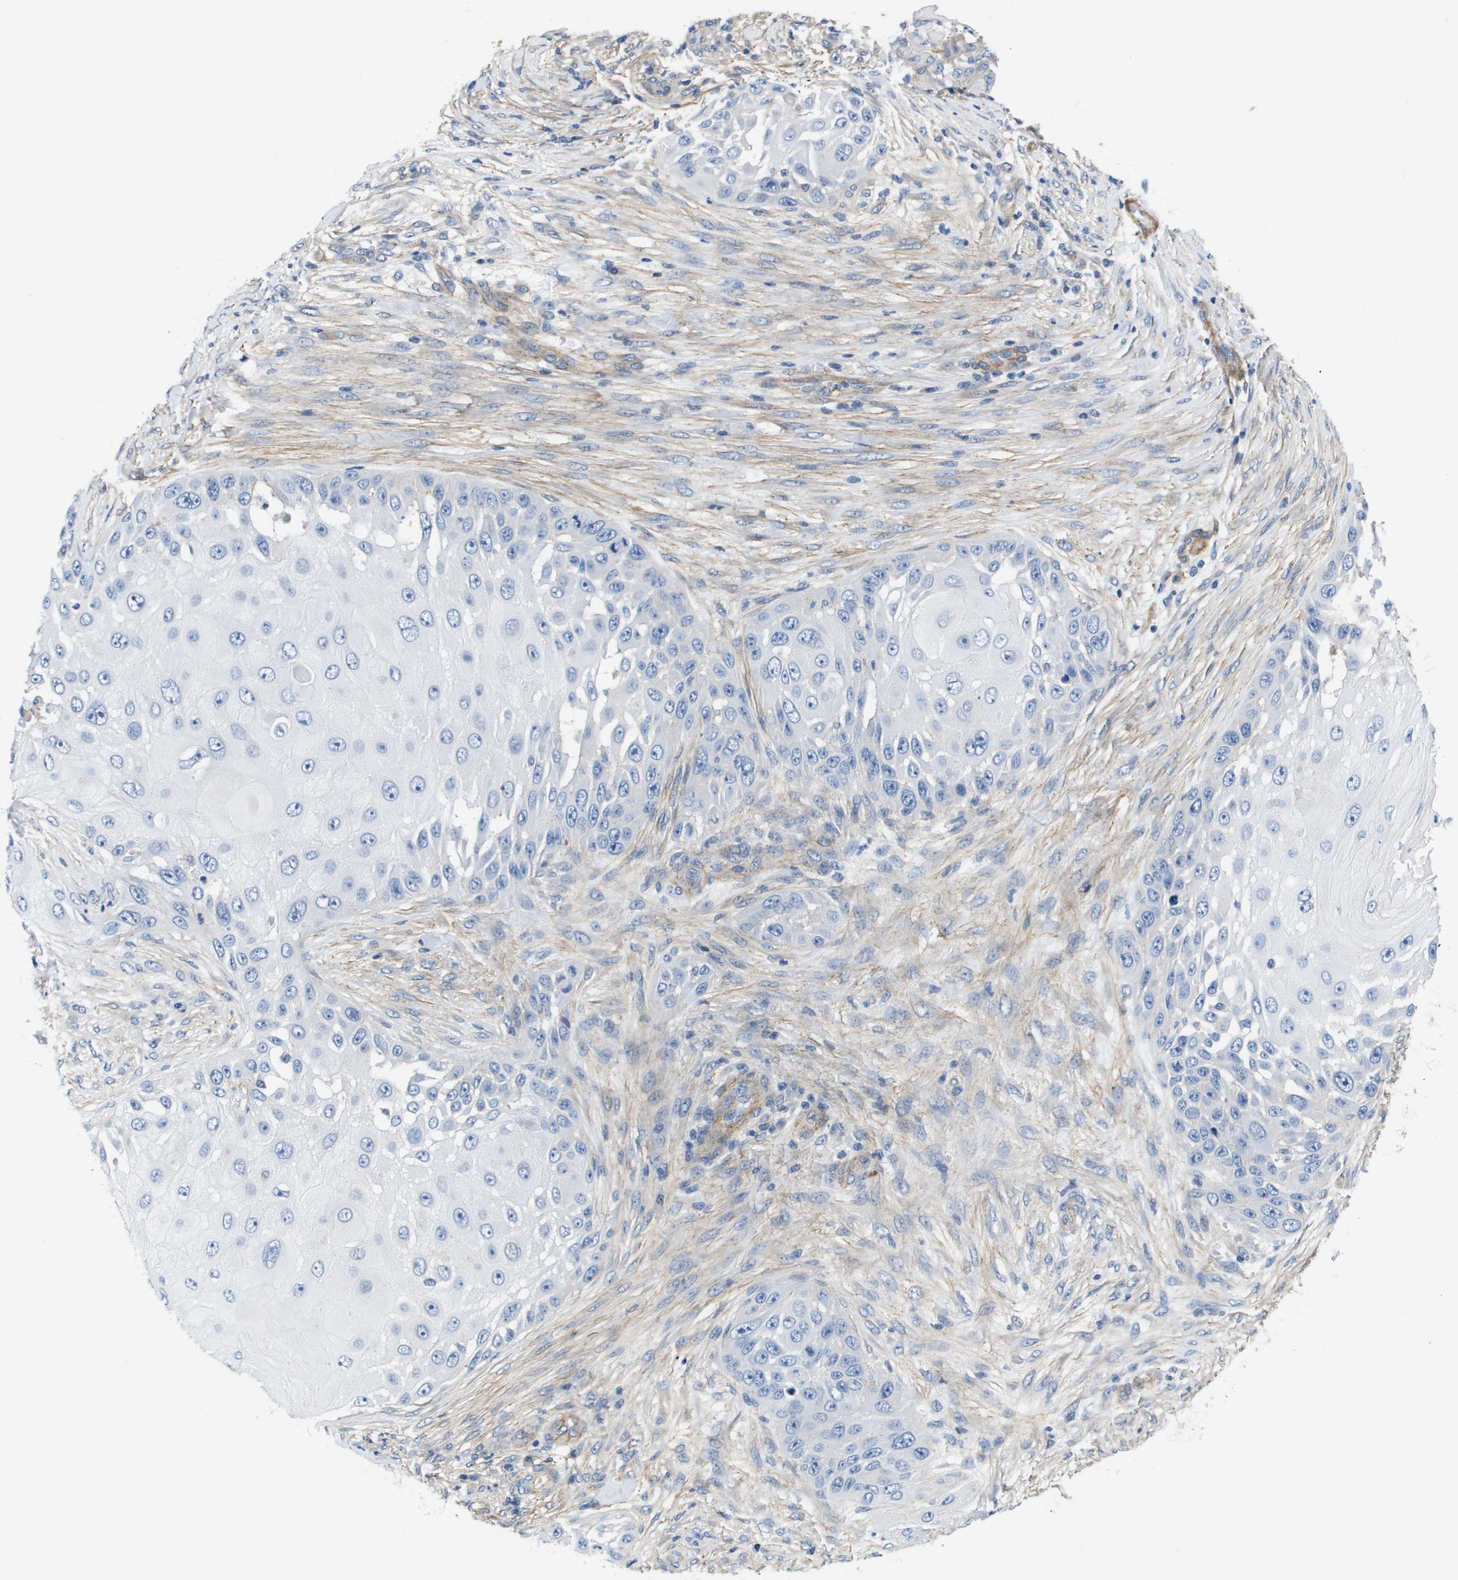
{"staining": {"intensity": "negative", "quantity": "none", "location": "none"}, "tissue": "skin cancer", "cell_type": "Tumor cells", "image_type": "cancer", "snomed": [{"axis": "morphology", "description": "Squamous cell carcinoma, NOS"}, {"axis": "topography", "description": "Skin"}], "caption": "Tumor cells show no significant staining in skin cancer. (Immunohistochemistry, brightfield microscopy, high magnification).", "gene": "LPP", "patient": {"sex": "female", "age": 44}}